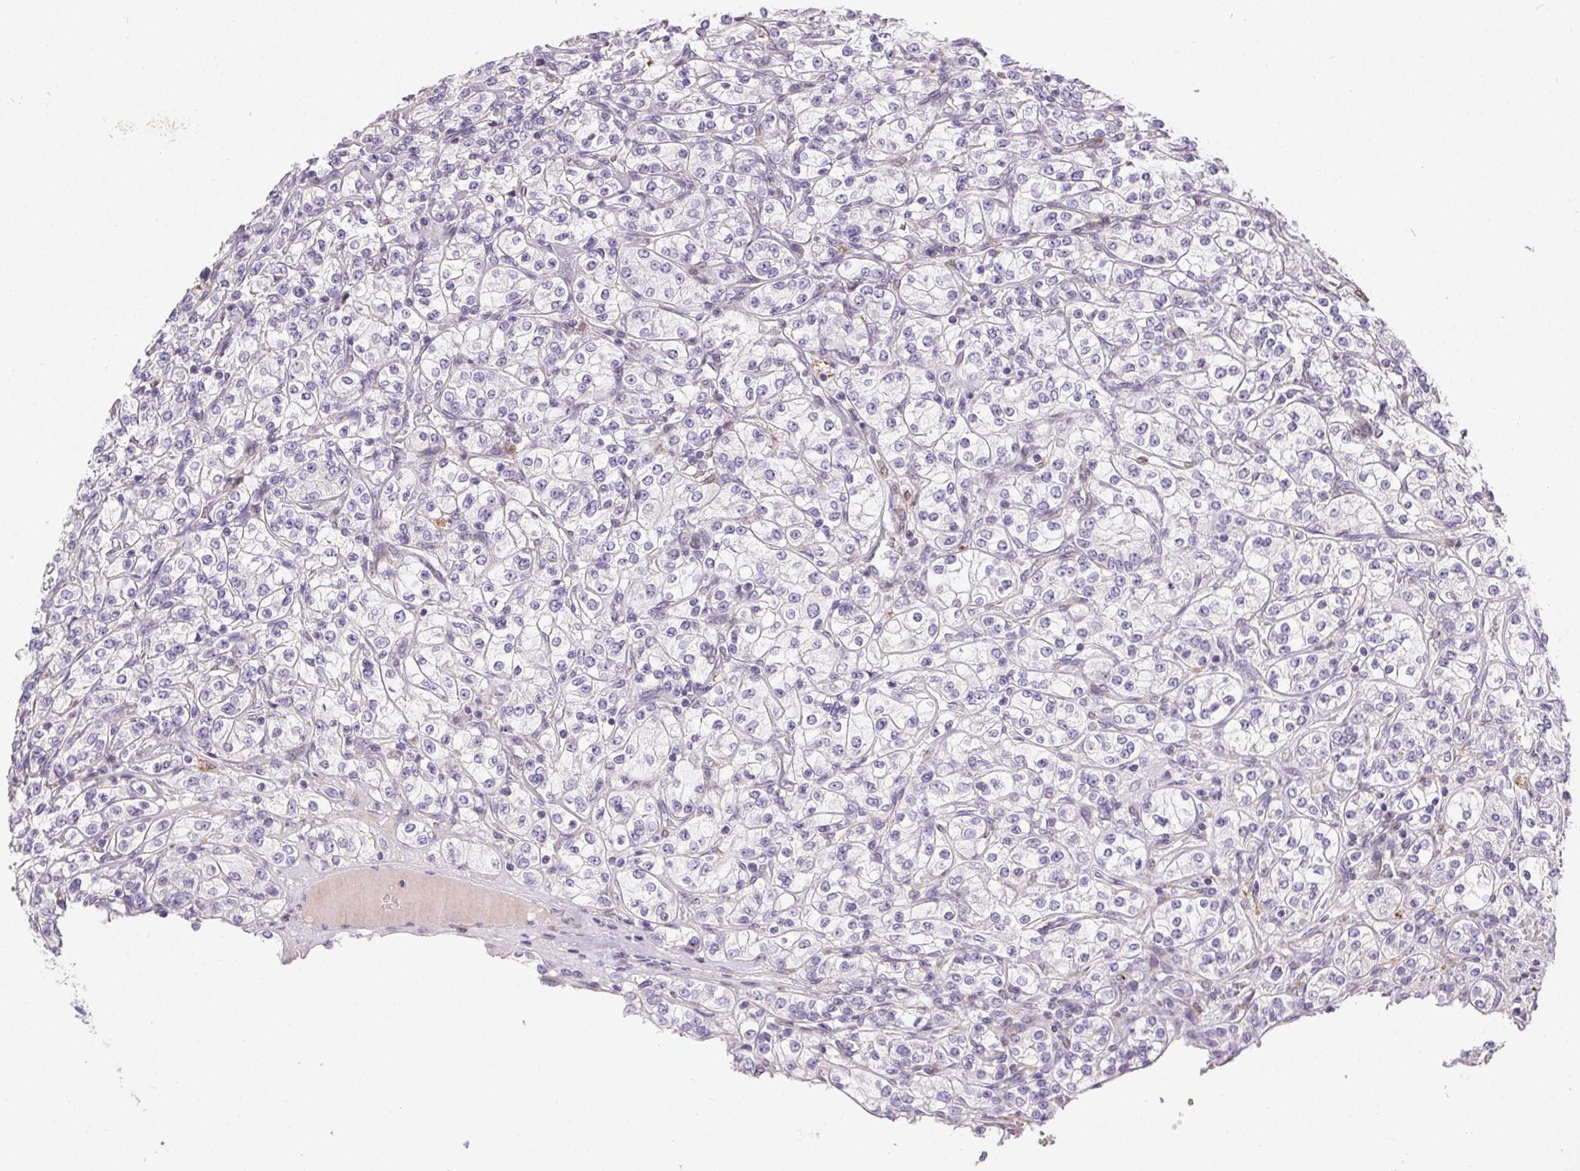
{"staining": {"intensity": "negative", "quantity": "none", "location": "none"}, "tissue": "renal cancer", "cell_type": "Tumor cells", "image_type": "cancer", "snomed": [{"axis": "morphology", "description": "Adenocarcinoma, NOS"}, {"axis": "topography", "description": "Kidney"}], "caption": "Renal cancer stained for a protein using immunohistochemistry (IHC) displays no staining tumor cells.", "gene": "RPGRIP1", "patient": {"sex": "male", "age": 77}}